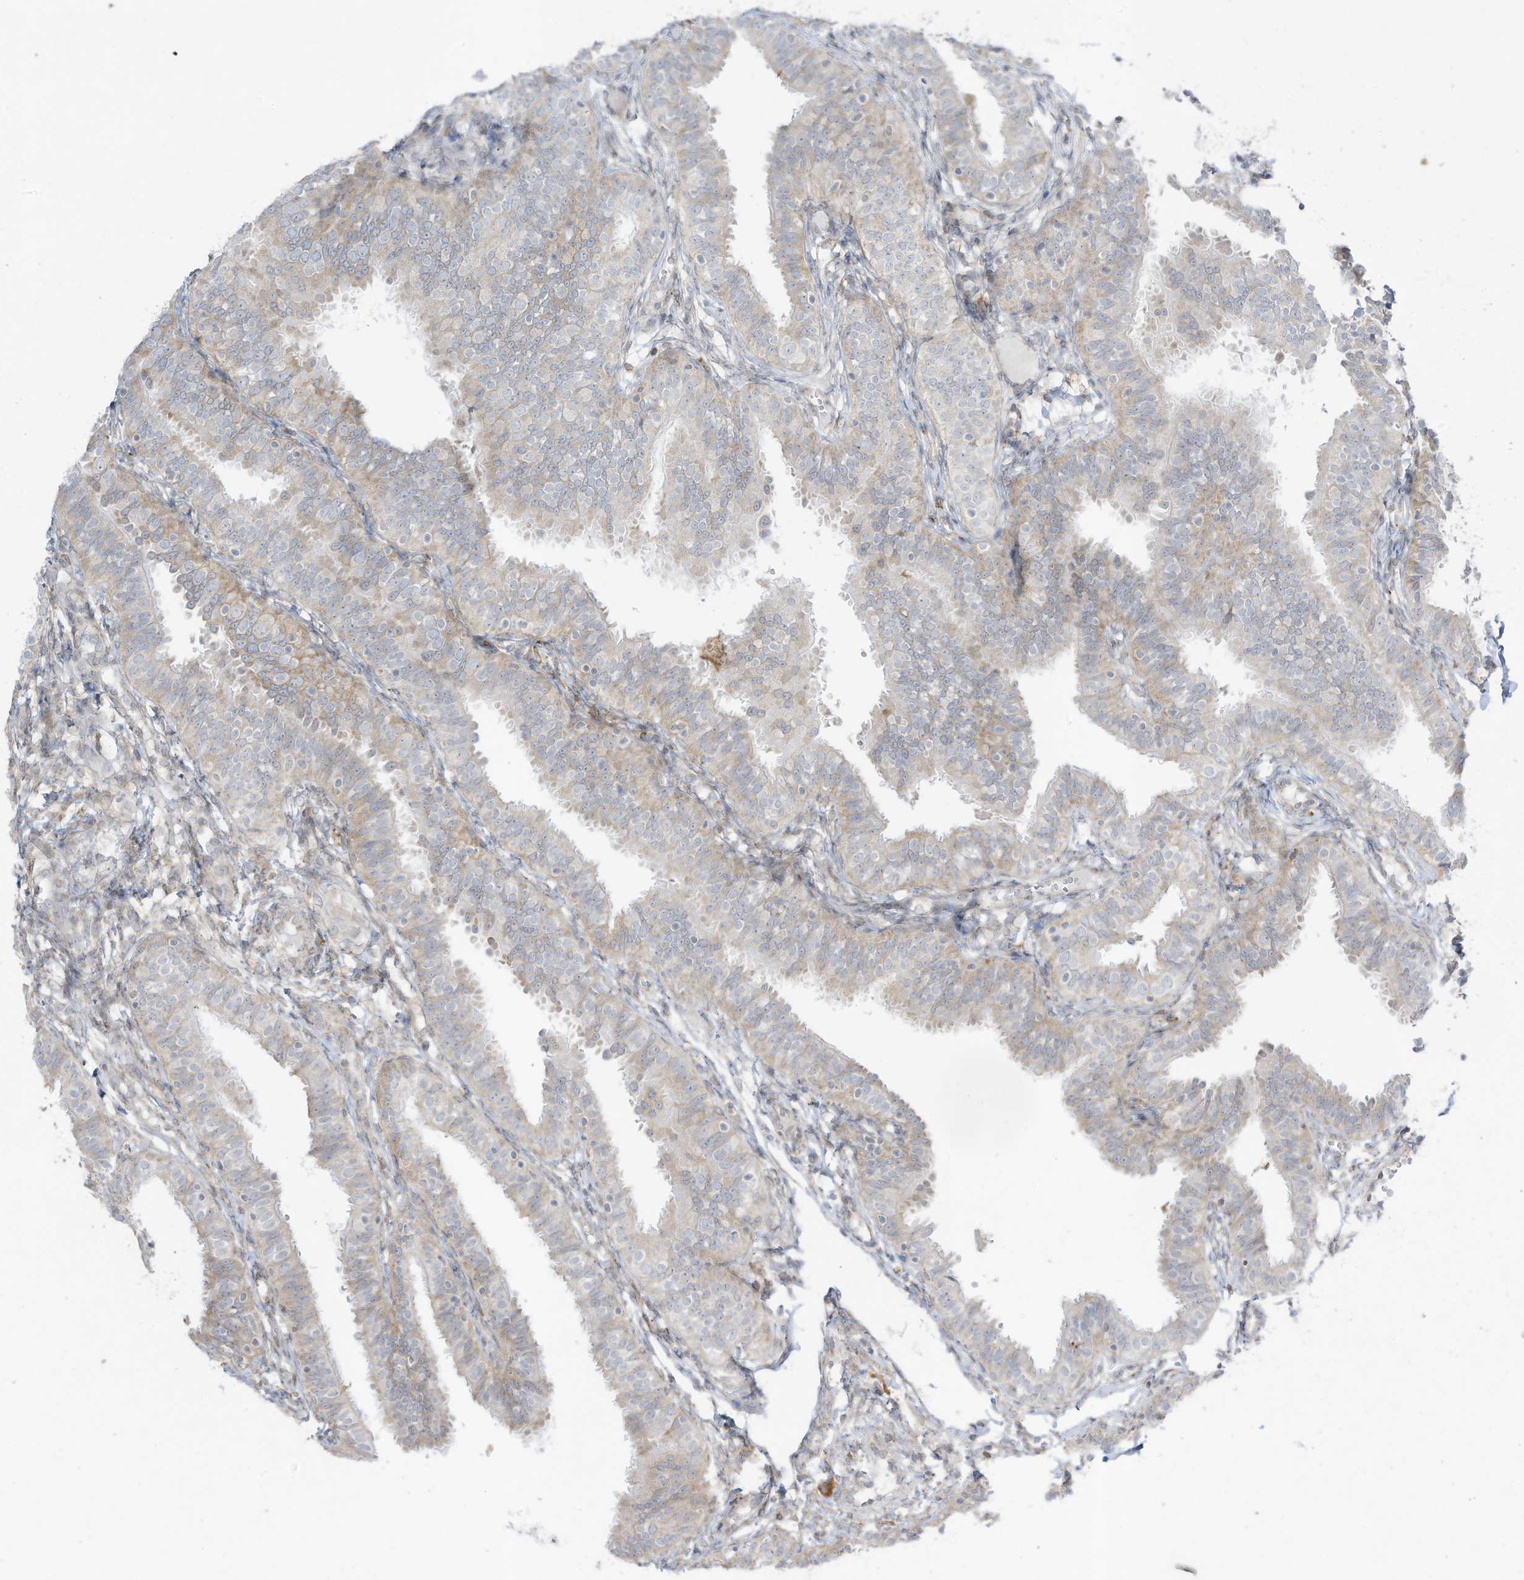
{"staining": {"intensity": "weak", "quantity": "<25%", "location": "cytoplasmic/membranous"}, "tissue": "fallopian tube", "cell_type": "Glandular cells", "image_type": "normal", "snomed": [{"axis": "morphology", "description": "Normal tissue, NOS"}, {"axis": "topography", "description": "Fallopian tube"}], "caption": "A high-resolution image shows immunohistochemistry staining of normal fallopian tube, which shows no significant expression in glandular cells. (Brightfield microscopy of DAB immunohistochemistry at high magnification).", "gene": "PTK6", "patient": {"sex": "female", "age": 35}}